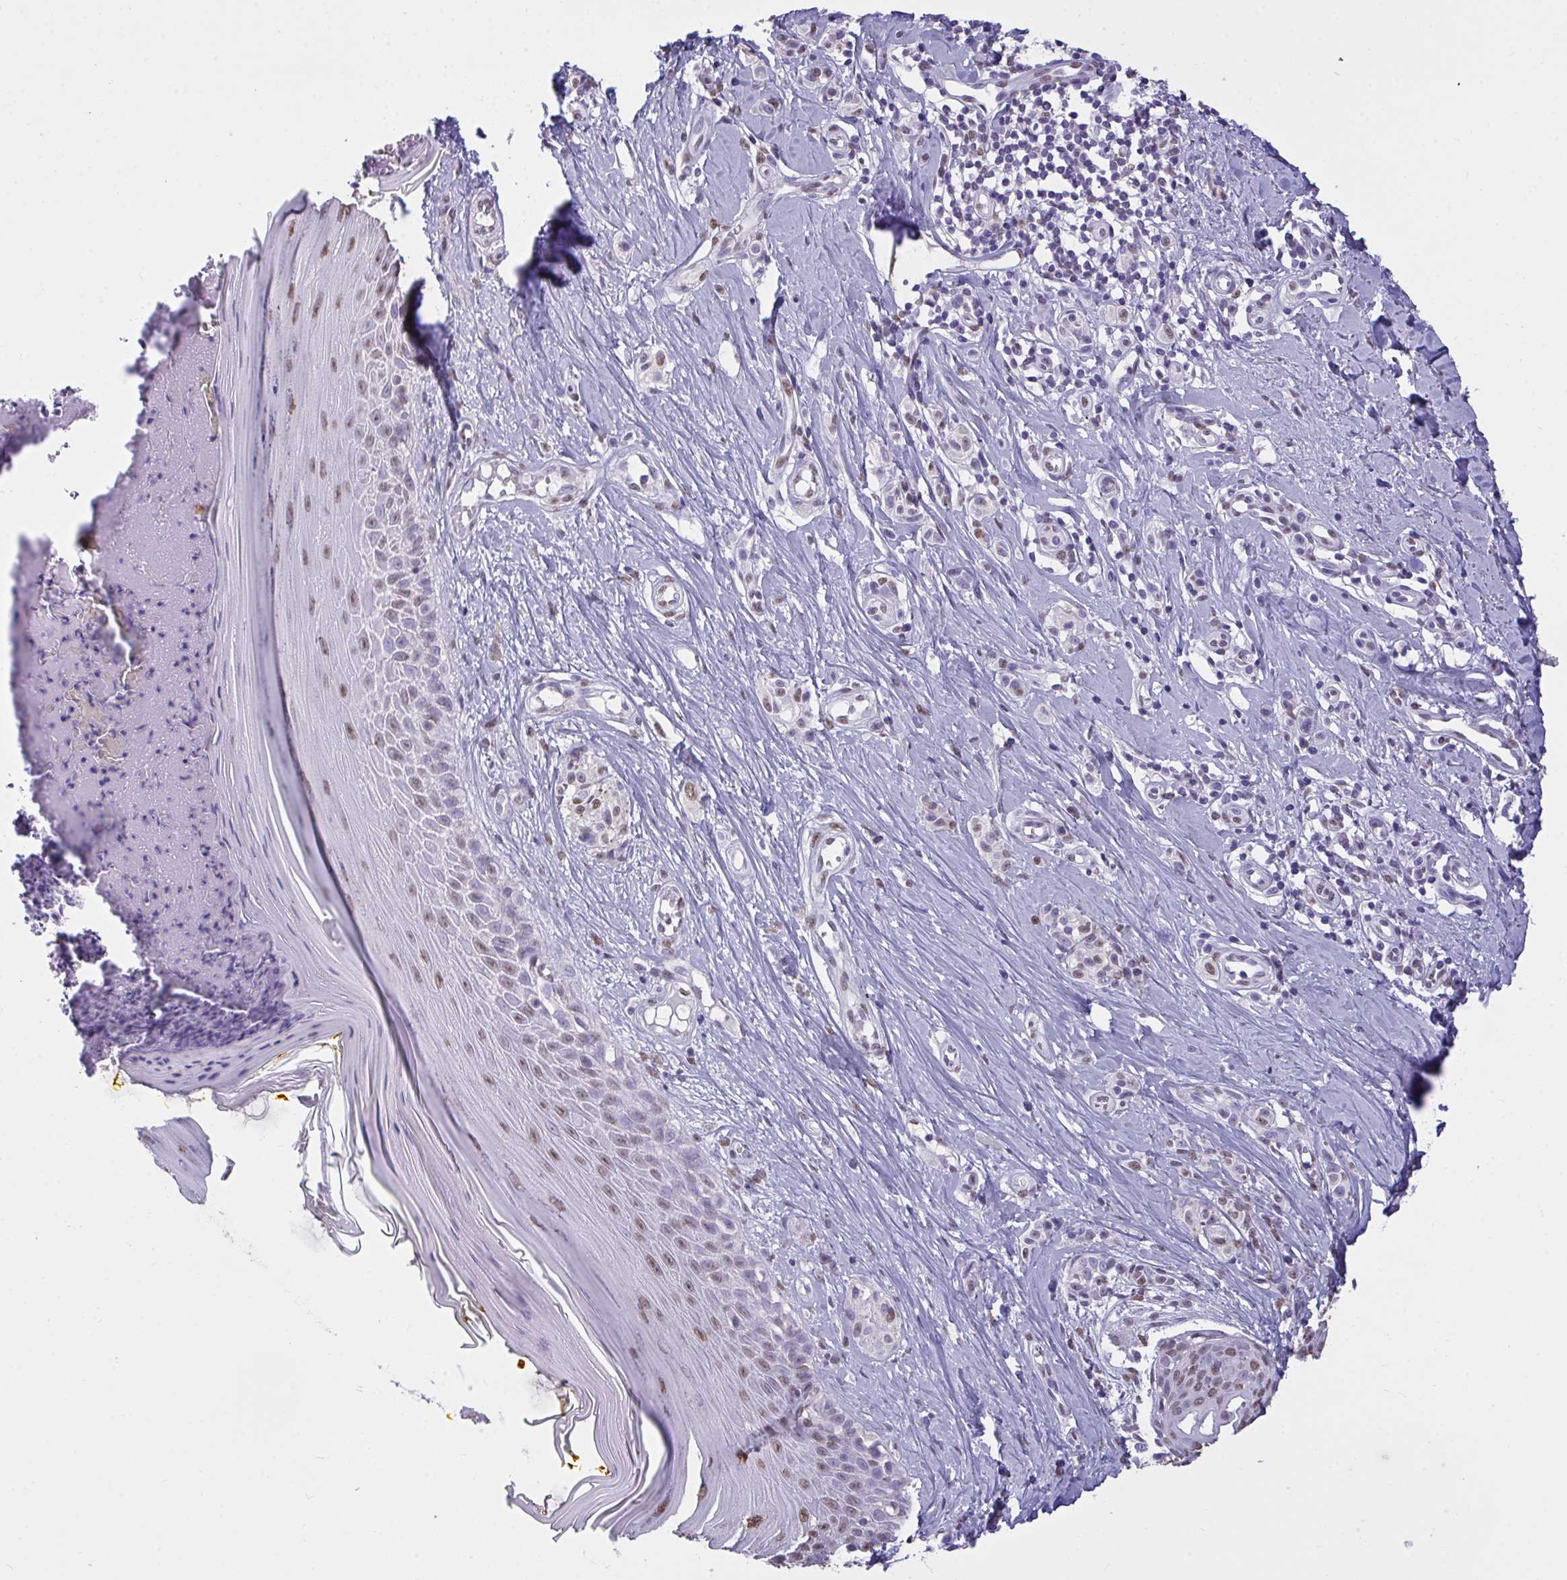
{"staining": {"intensity": "moderate", "quantity": "25%-75%", "location": "nuclear"}, "tissue": "melanoma", "cell_type": "Tumor cells", "image_type": "cancer", "snomed": [{"axis": "morphology", "description": "Malignant melanoma, NOS"}, {"axis": "topography", "description": "Skin"}], "caption": "Immunohistochemistry (IHC) (DAB) staining of human melanoma shows moderate nuclear protein staining in approximately 25%-75% of tumor cells. The protein of interest is stained brown, and the nuclei are stained in blue (DAB IHC with brightfield microscopy, high magnification).", "gene": "SEMA6B", "patient": {"sex": "male", "age": 74}}